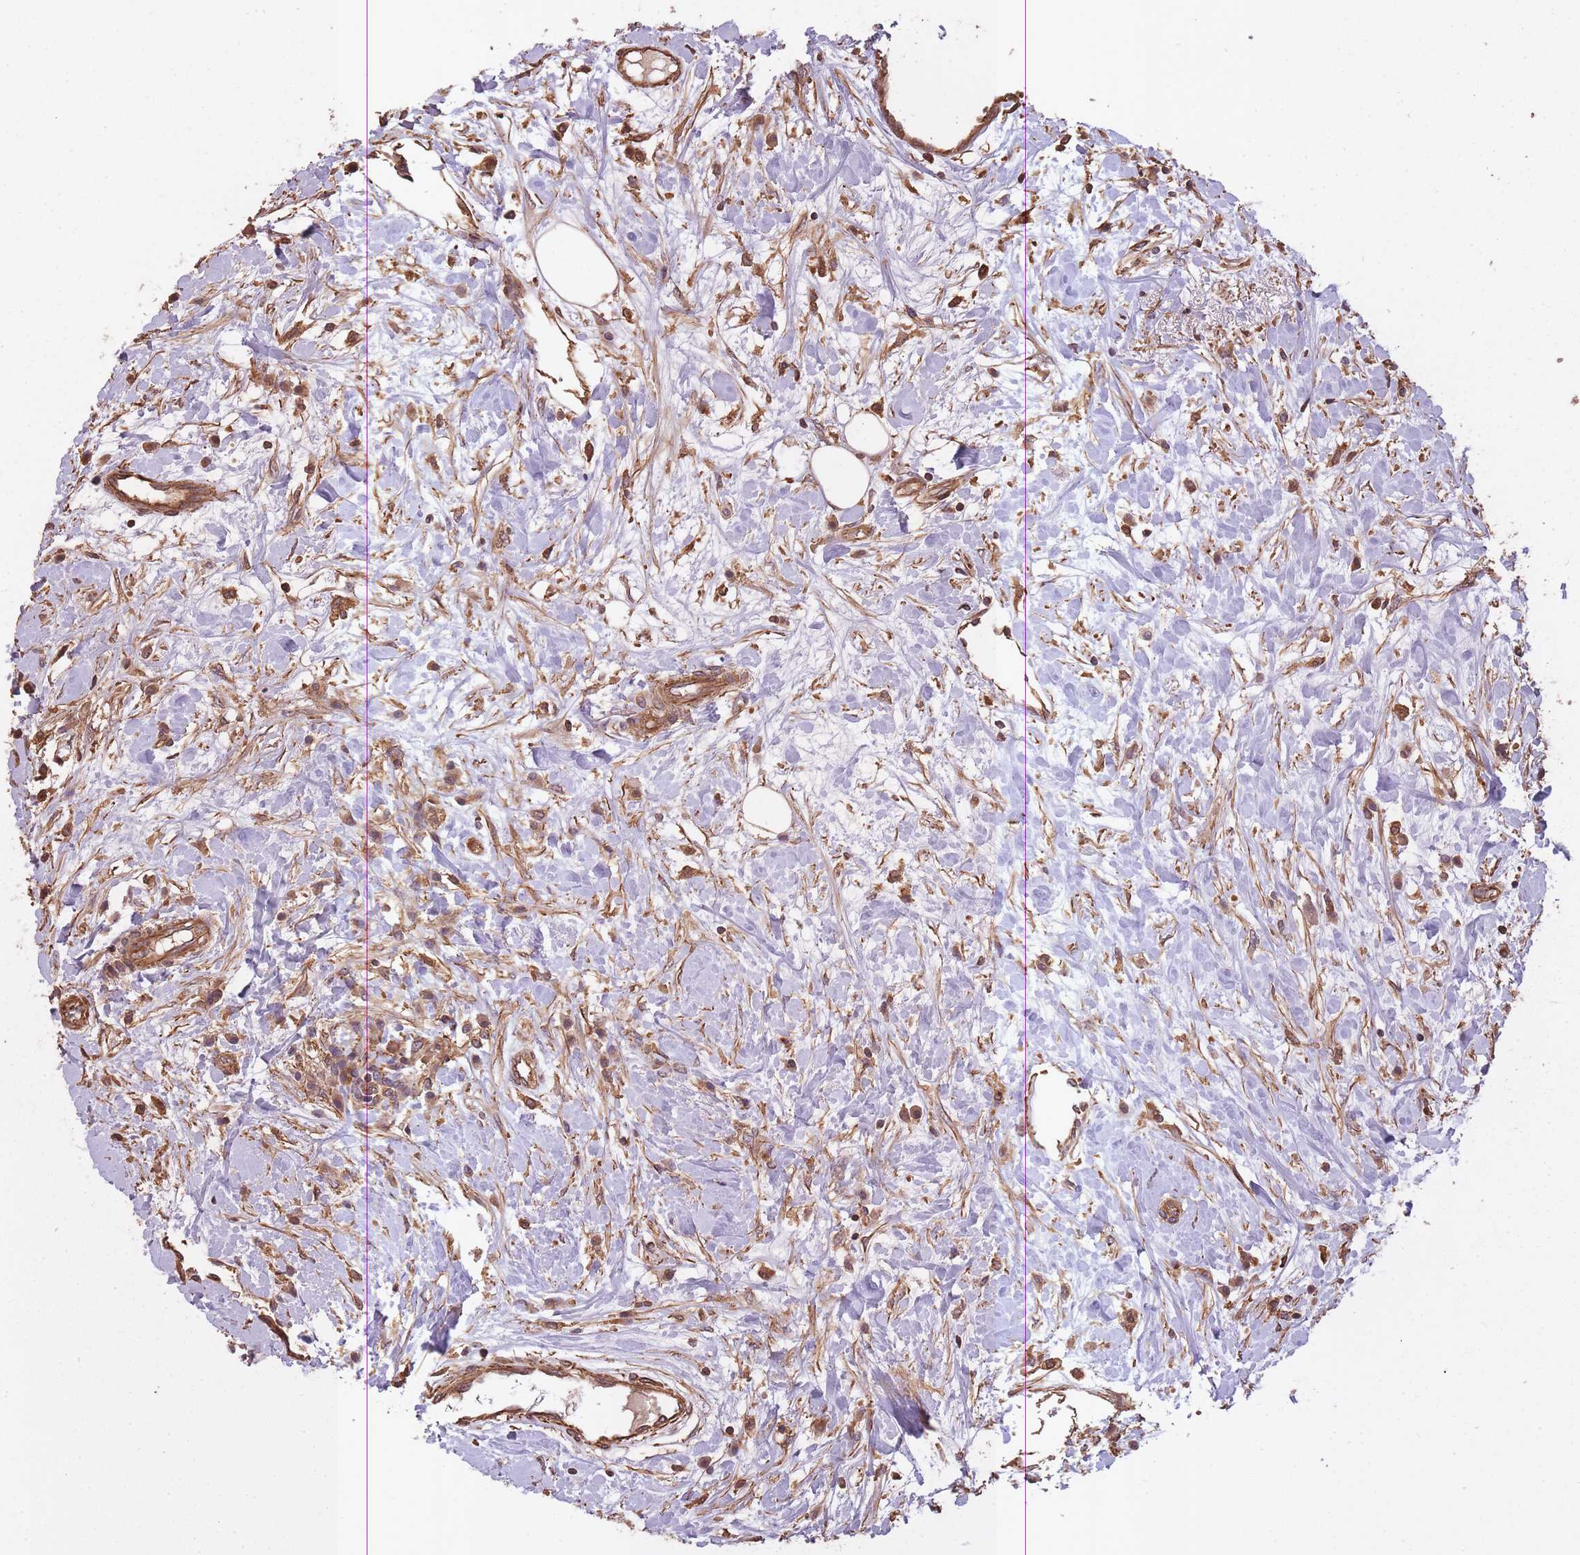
{"staining": {"intensity": "moderate", "quantity": ">75%", "location": "cytoplasmic/membranous"}, "tissue": "breast cancer", "cell_type": "Tumor cells", "image_type": "cancer", "snomed": [{"axis": "morphology", "description": "Duct carcinoma"}, {"axis": "topography", "description": "Breast"}], "caption": "Tumor cells exhibit moderate cytoplasmic/membranous expression in about >75% of cells in breast cancer (invasive ductal carcinoma). Using DAB (3,3'-diaminobenzidine) (brown) and hematoxylin (blue) stains, captured at high magnification using brightfield microscopy.", "gene": "ARMH3", "patient": {"sex": "female", "age": 61}}